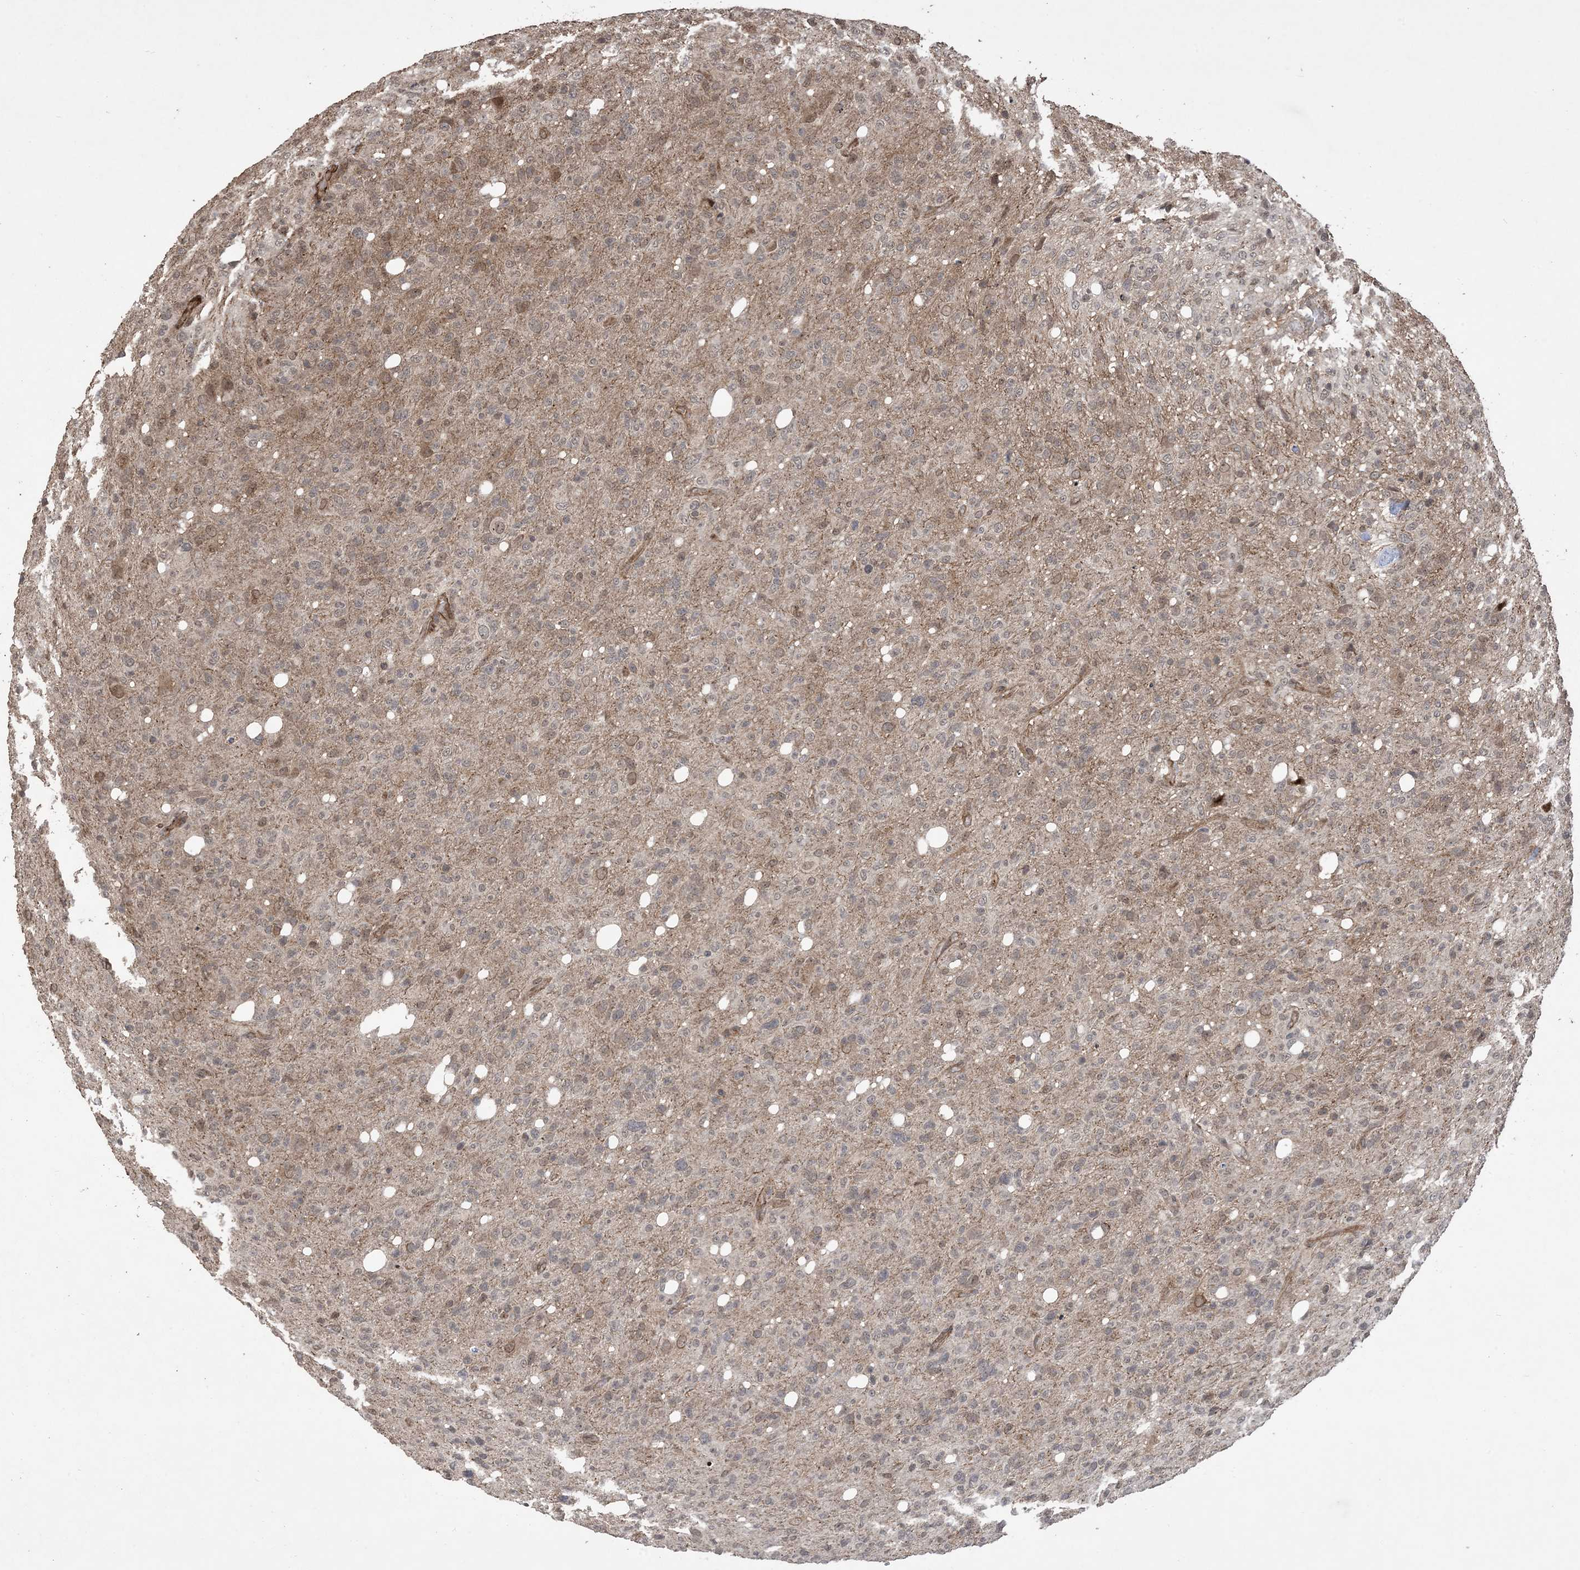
{"staining": {"intensity": "weak", "quantity": "25%-75%", "location": "cytoplasmic/membranous,nuclear"}, "tissue": "glioma", "cell_type": "Tumor cells", "image_type": "cancer", "snomed": [{"axis": "morphology", "description": "Glioma, malignant, High grade"}, {"axis": "topography", "description": "Brain"}], "caption": "Weak cytoplasmic/membranous and nuclear protein expression is appreciated in approximately 25%-75% of tumor cells in high-grade glioma (malignant).", "gene": "ZNF511", "patient": {"sex": "female", "age": 57}}